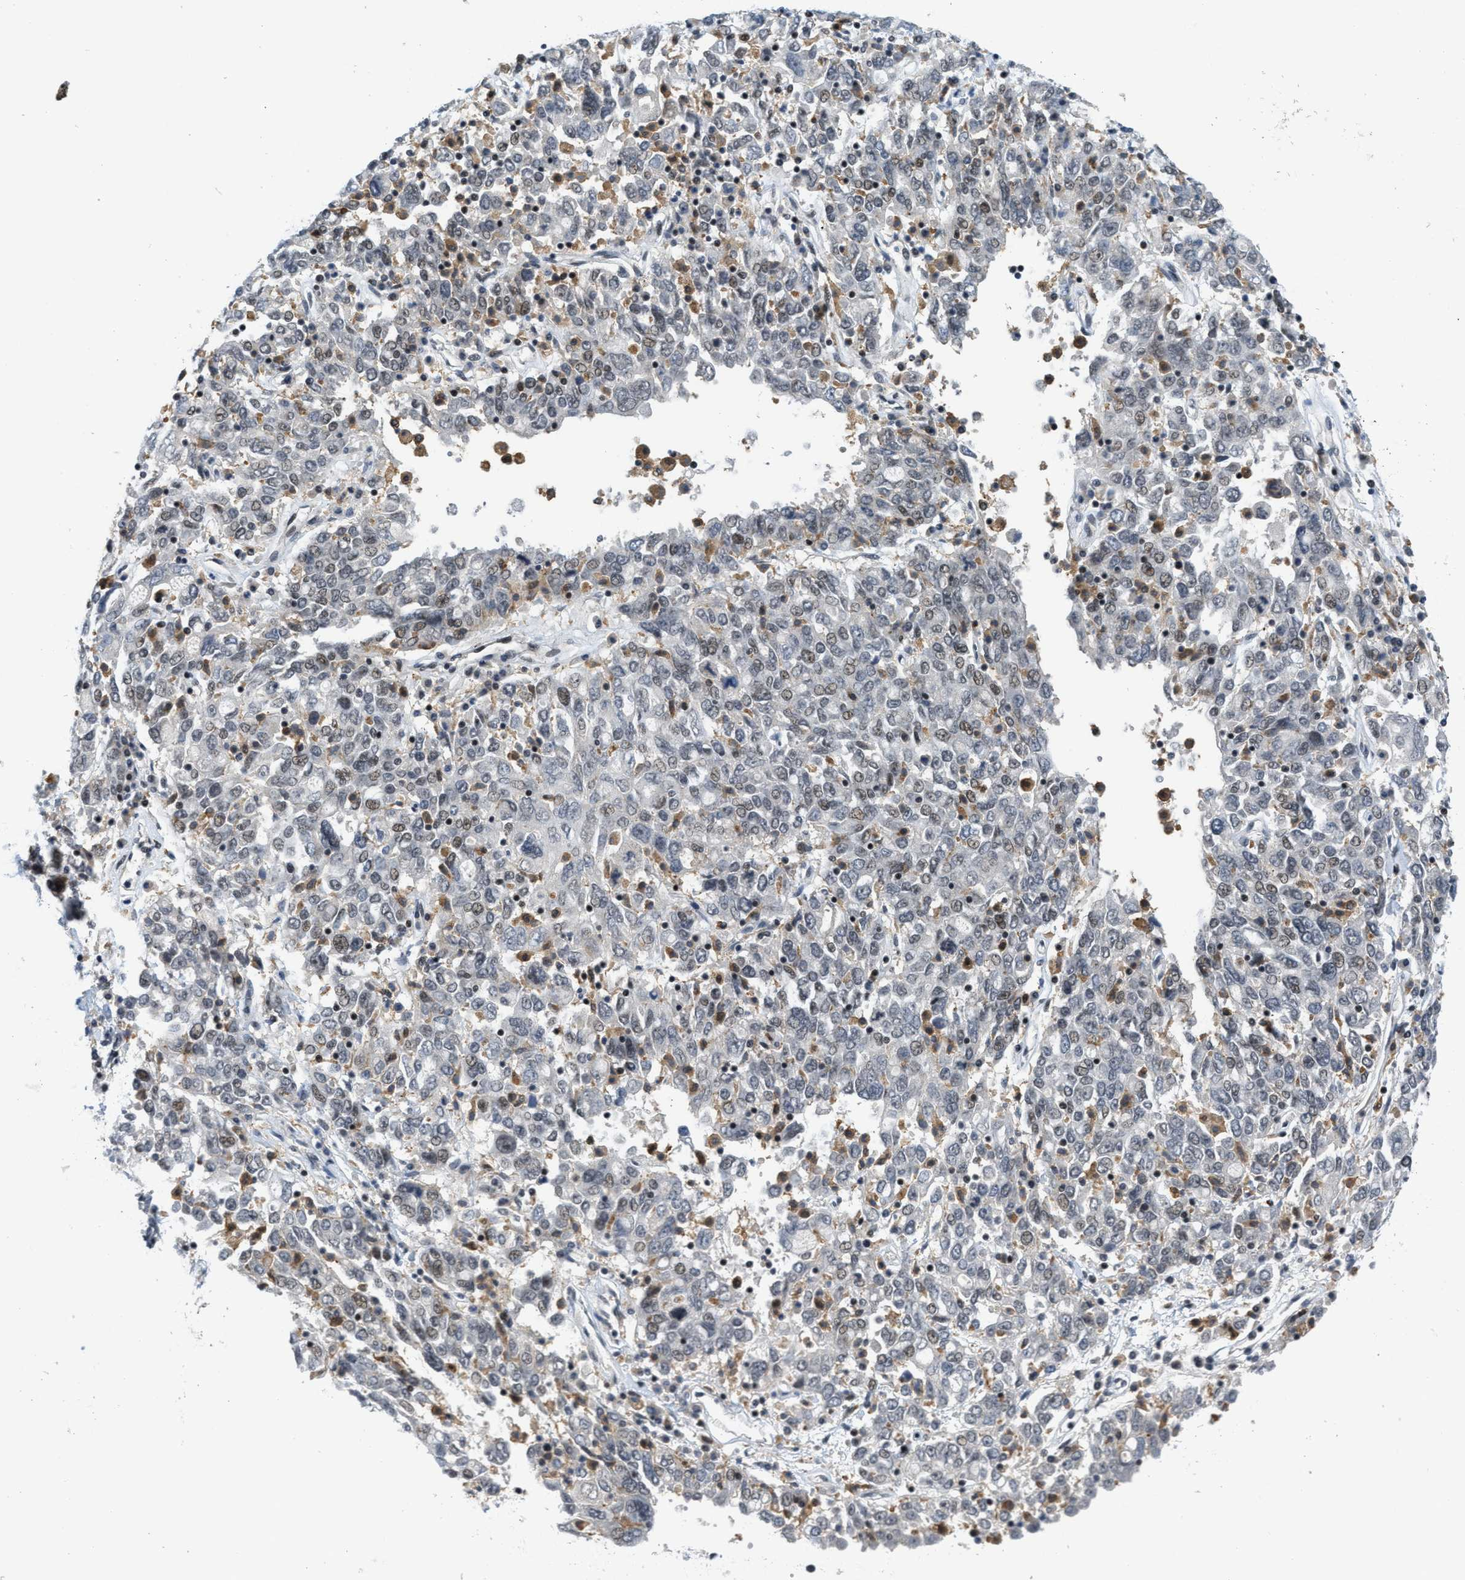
{"staining": {"intensity": "weak", "quantity": "<25%", "location": "nuclear"}, "tissue": "ovarian cancer", "cell_type": "Tumor cells", "image_type": "cancer", "snomed": [{"axis": "morphology", "description": "Carcinoma, endometroid"}, {"axis": "topography", "description": "Ovary"}], "caption": "Immunohistochemistry of ovarian cancer shows no positivity in tumor cells.", "gene": "ING1", "patient": {"sex": "female", "age": 62}}